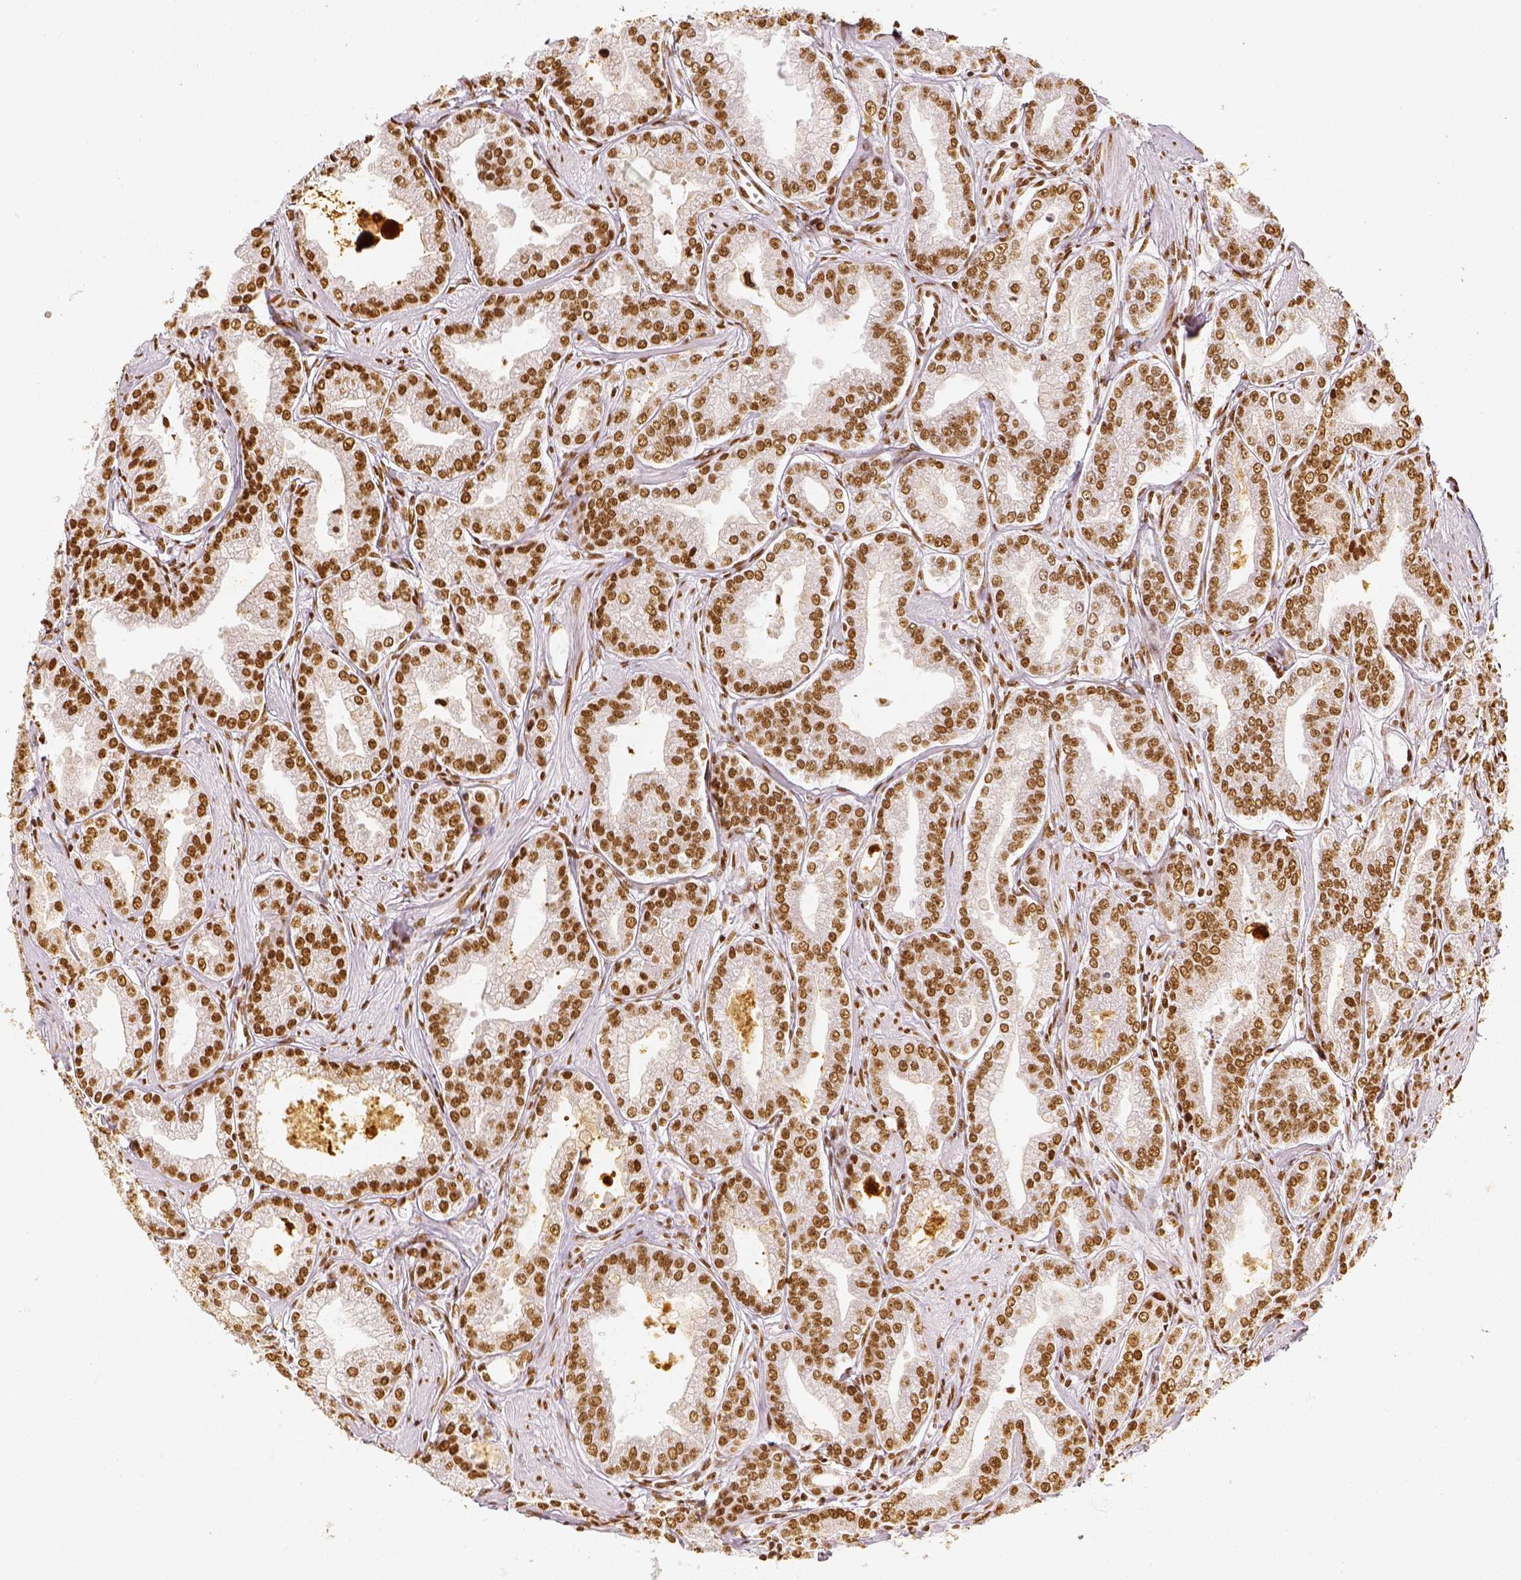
{"staining": {"intensity": "moderate", "quantity": ">75%", "location": "nuclear"}, "tissue": "prostate cancer", "cell_type": "Tumor cells", "image_type": "cancer", "snomed": [{"axis": "morphology", "description": "Adenocarcinoma, NOS"}, {"axis": "topography", "description": "Prostate"}], "caption": "Protein staining by immunohistochemistry (IHC) shows moderate nuclear expression in about >75% of tumor cells in prostate cancer (adenocarcinoma).", "gene": "KDM5B", "patient": {"sex": "male", "age": 71}}